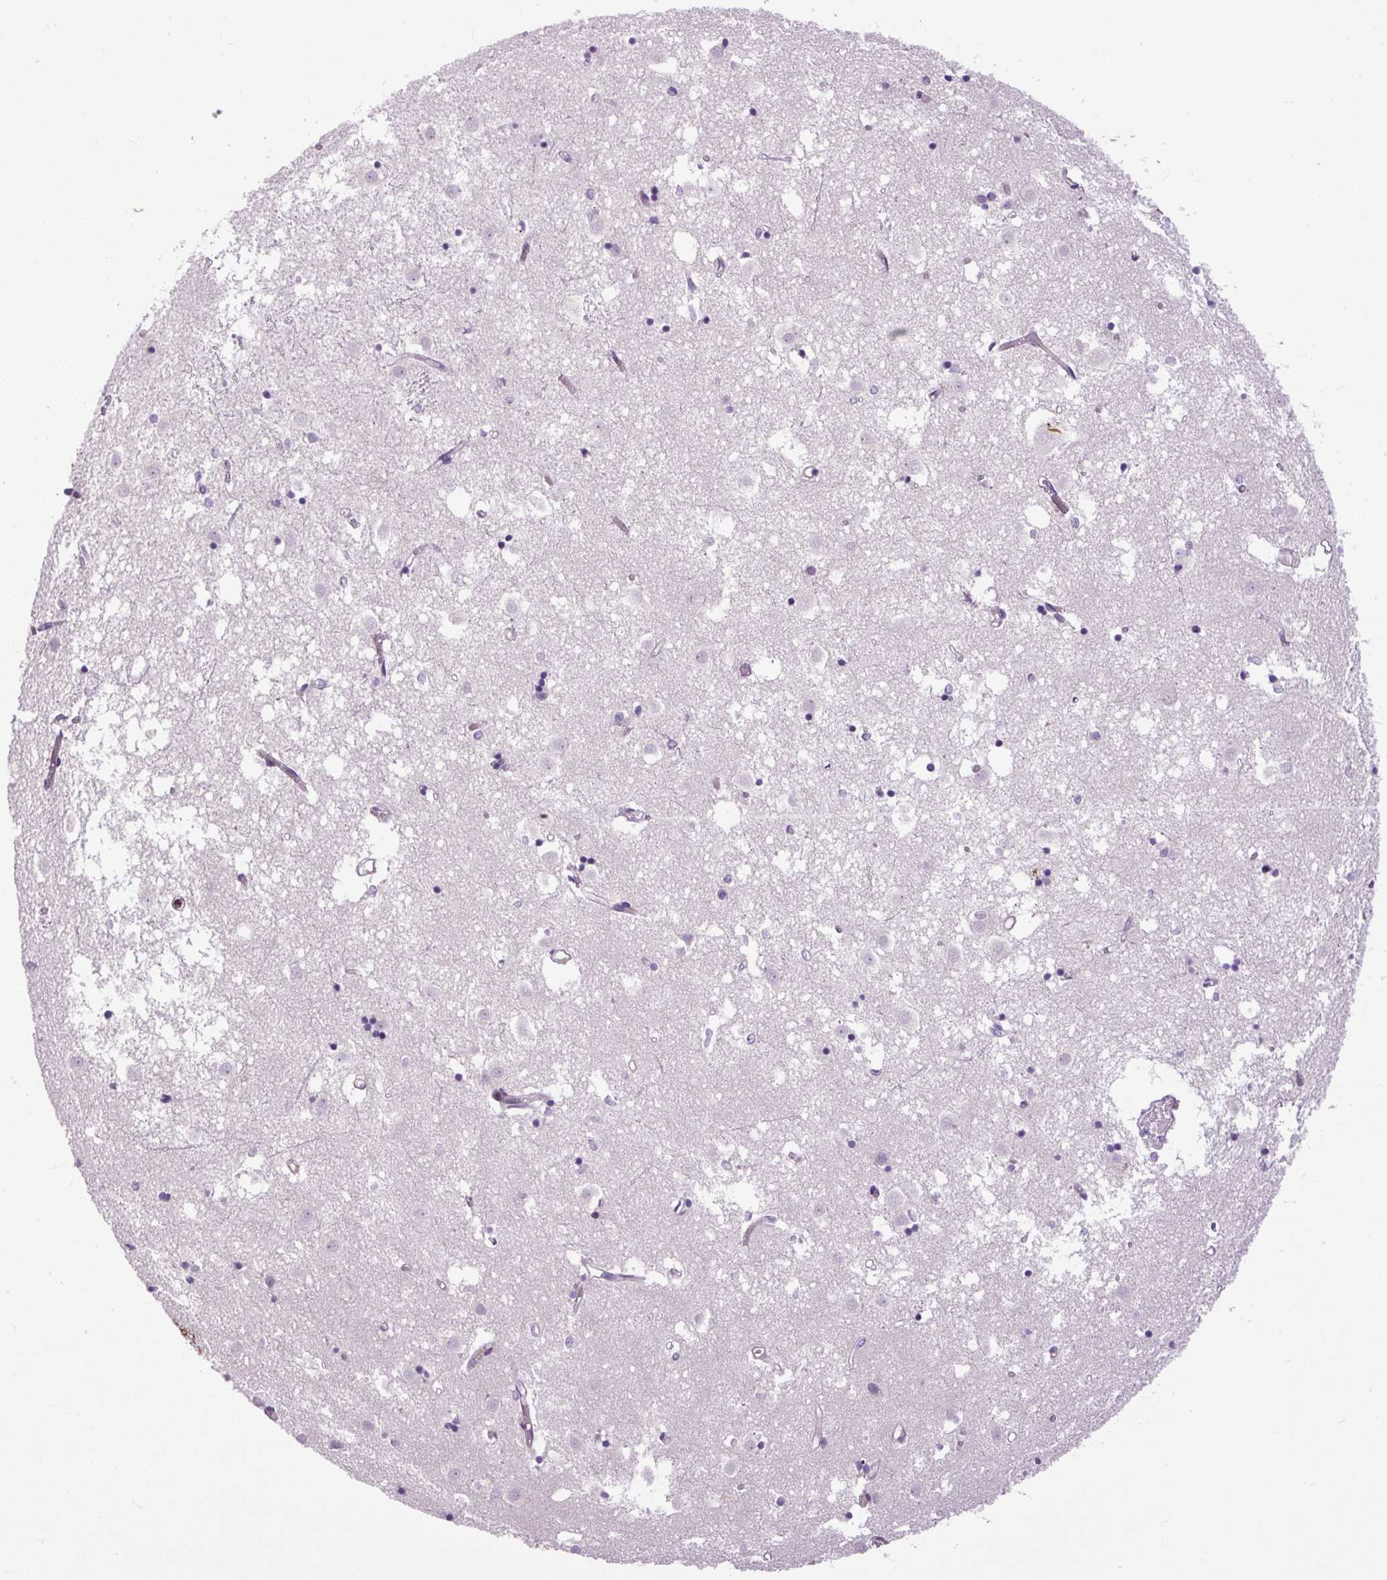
{"staining": {"intensity": "negative", "quantity": "none", "location": "none"}, "tissue": "caudate", "cell_type": "Glial cells", "image_type": "normal", "snomed": [{"axis": "morphology", "description": "Normal tissue, NOS"}, {"axis": "topography", "description": "Lateral ventricle wall"}], "caption": "This is an immunohistochemistry micrograph of benign human caudate. There is no positivity in glial cells.", "gene": "ZNF197", "patient": {"sex": "male", "age": 70}}